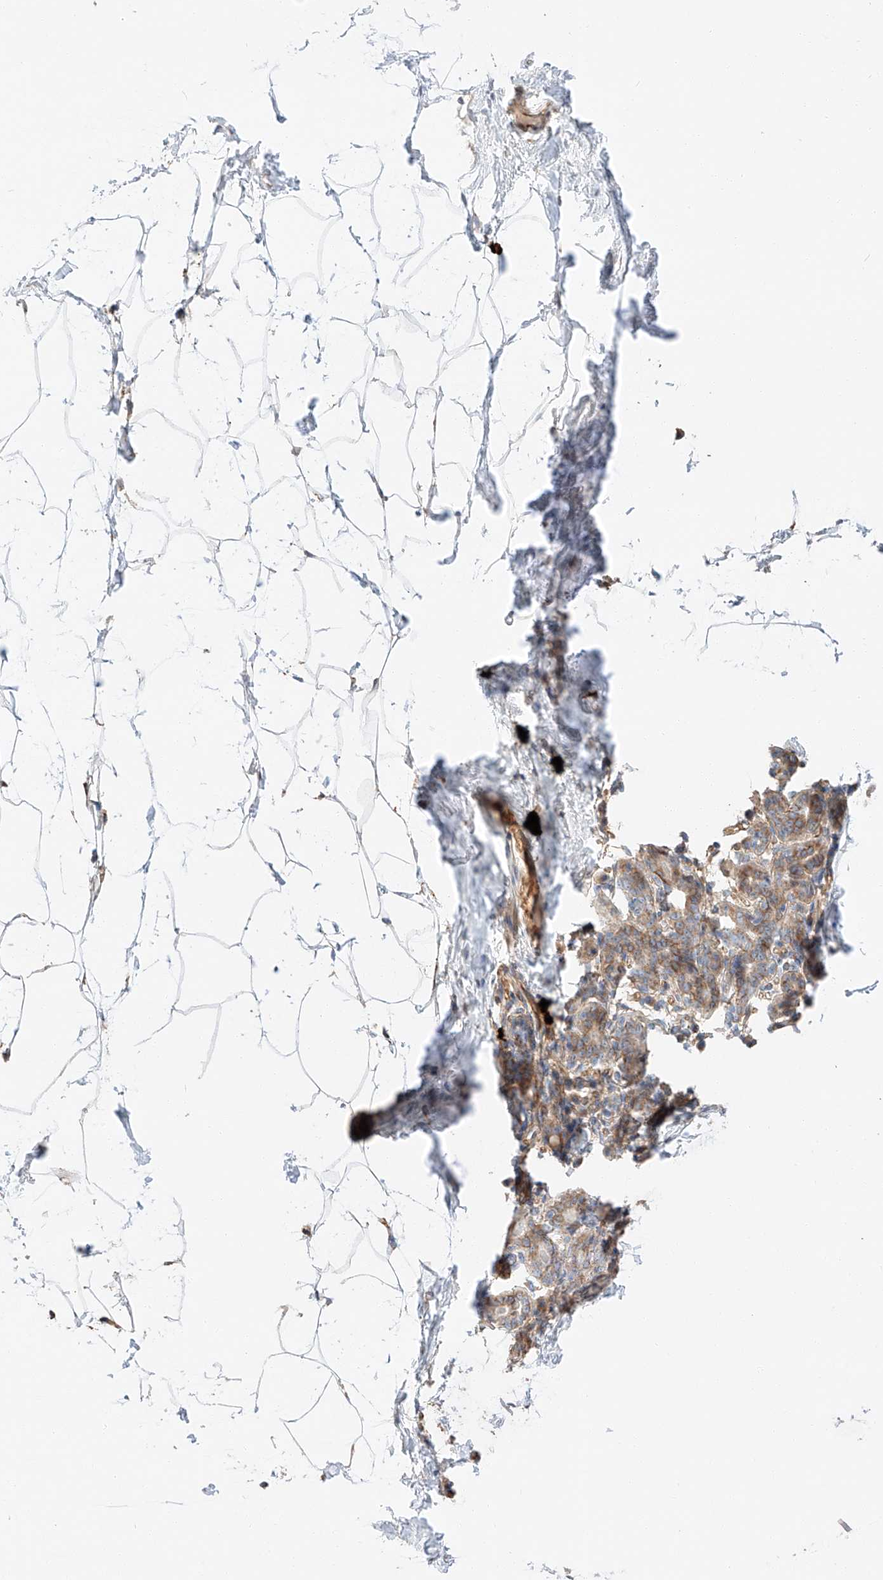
{"staining": {"intensity": "negative", "quantity": ">75%", "location": "cytoplasmic/membranous"}, "tissue": "breast", "cell_type": "Adipocytes", "image_type": "normal", "snomed": [{"axis": "morphology", "description": "Normal tissue, NOS"}, {"axis": "morphology", "description": "Lobular carcinoma"}, {"axis": "topography", "description": "Breast"}], "caption": "An immunohistochemistry (IHC) photomicrograph of benign breast is shown. There is no staining in adipocytes of breast. (Immunohistochemistry (ihc), brightfield microscopy, high magnification).", "gene": "MINDY4", "patient": {"sex": "female", "age": 62}}